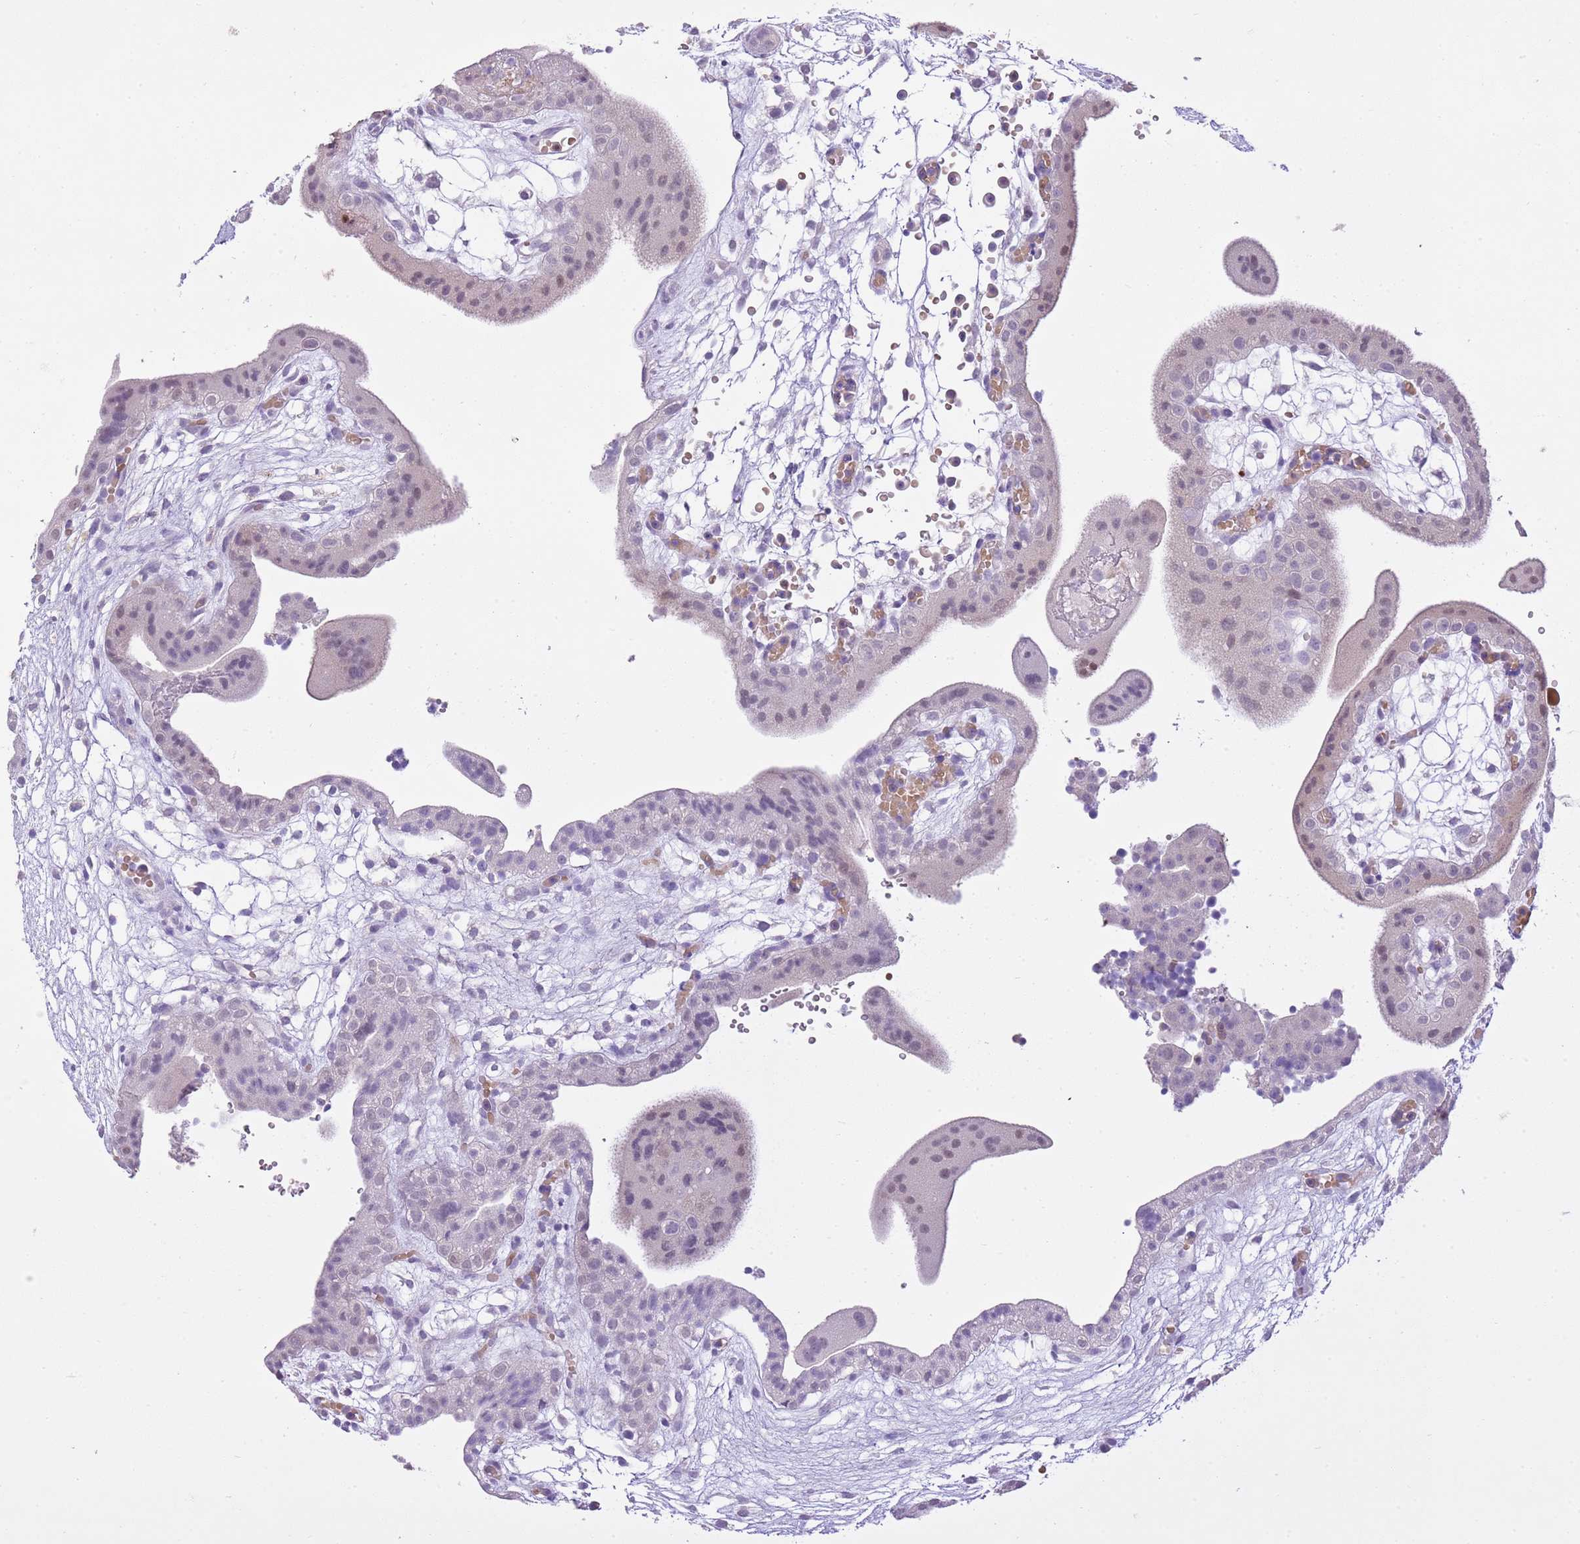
{"staining": {"intensity": "negative", "quantity": "none", "location": "none"}, "tissue": "placenta", "cell_type": "Decidual cells", "image_type": "normal", "snomed": [{"axis": "morphology", "description": "Normal tissue, NOS"}, {"axis": "topography", "description": "Placenta"}], "caption": "Immunohistochemical staining of unremarkable human placenta displays no significant staining in decidual cells.", "gene": "XPO7", "patient": {"sex": "female", "age": 18}}